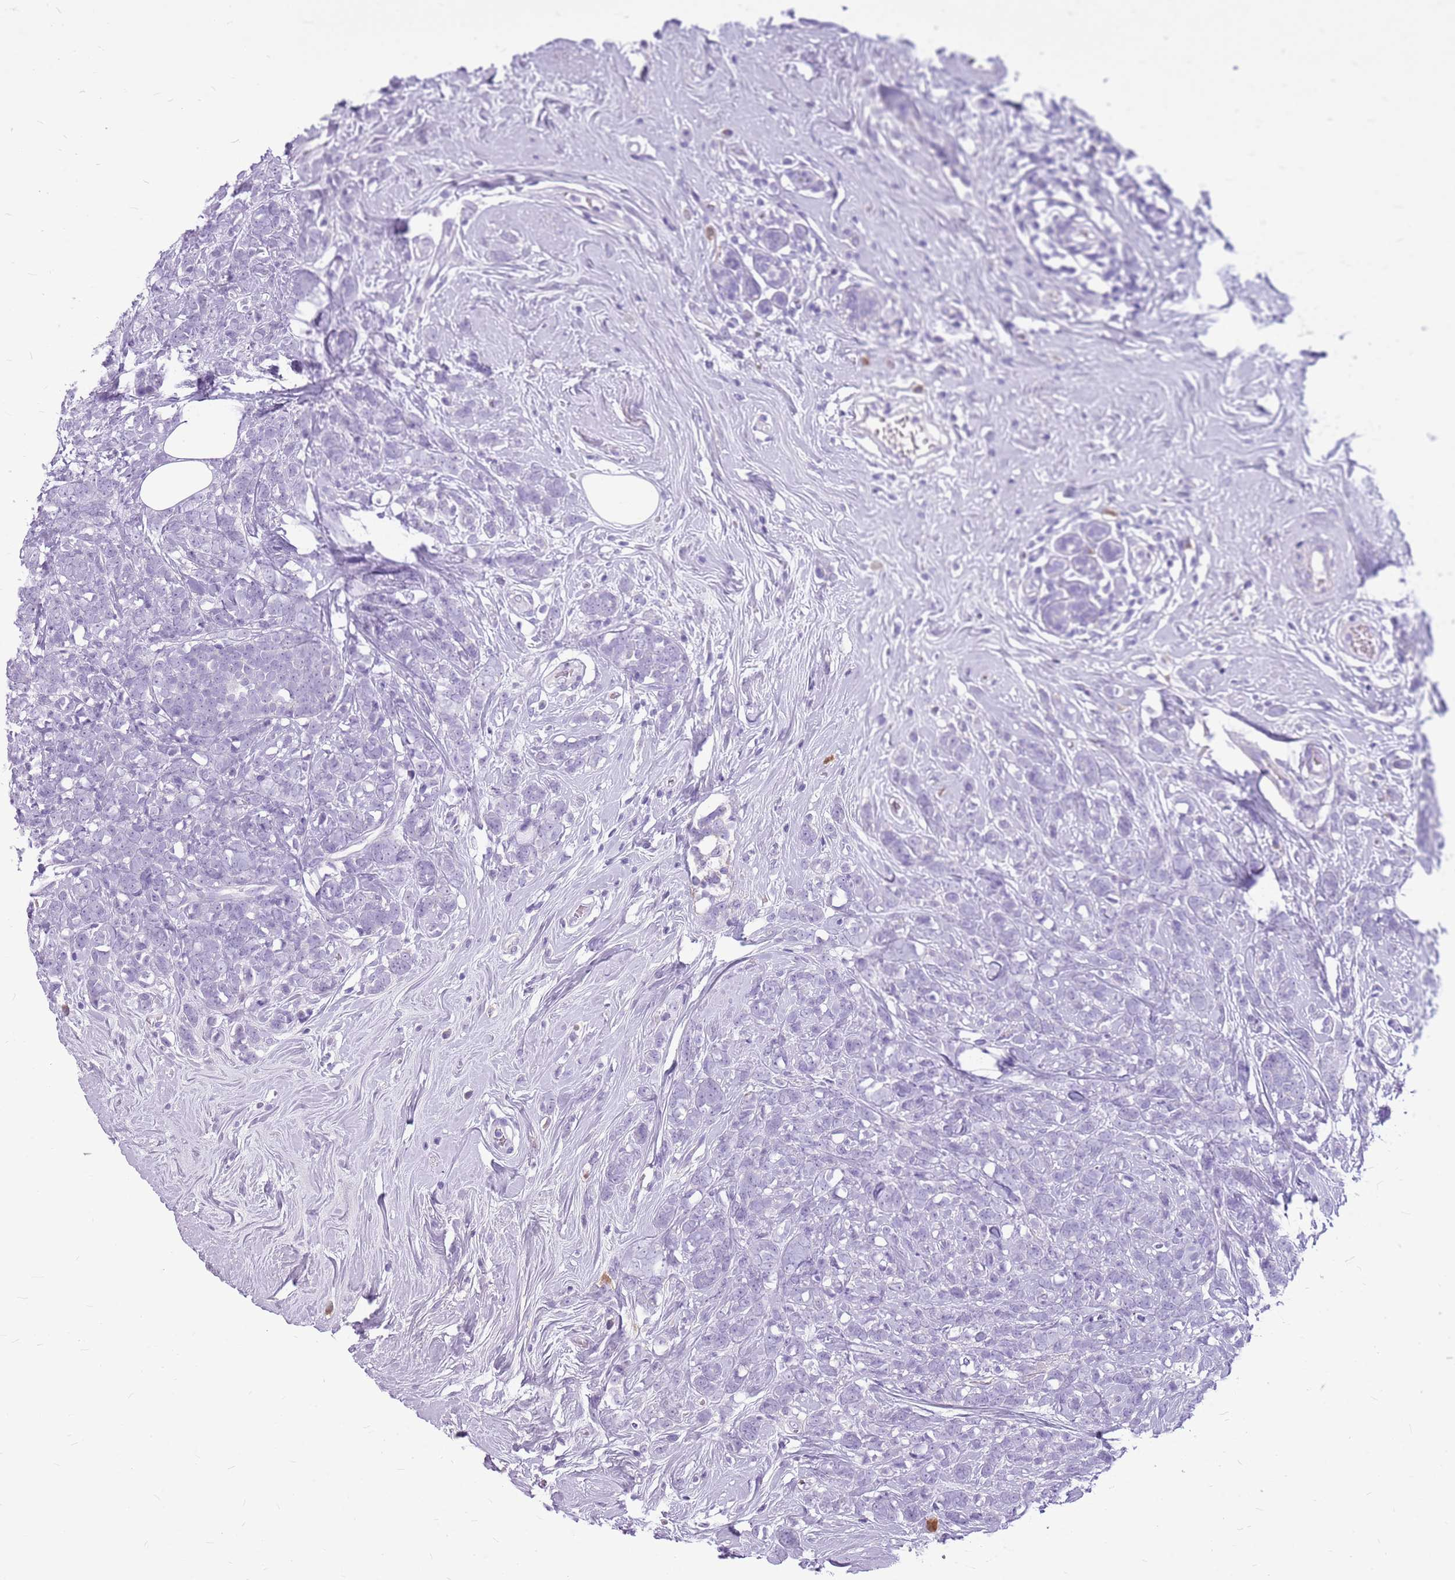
{"staining": {"intensity": "negative", "quantity": "none", "location": "none"}, "tissue": "breast cancer", "cell_type": "Tumor cells", "image_type": "cancer", "snomed": [{"axis": "morphology", "description": "Lobular carcinoma"}, {"axis": "topography", "description": "Breast"}], "caption": "A micrograph of human breast cancer (lobular carcinoma) is negative for staining in tumor cells.", "gene": "ZNF425", "patient": {"sex": "female", "age": 58}}